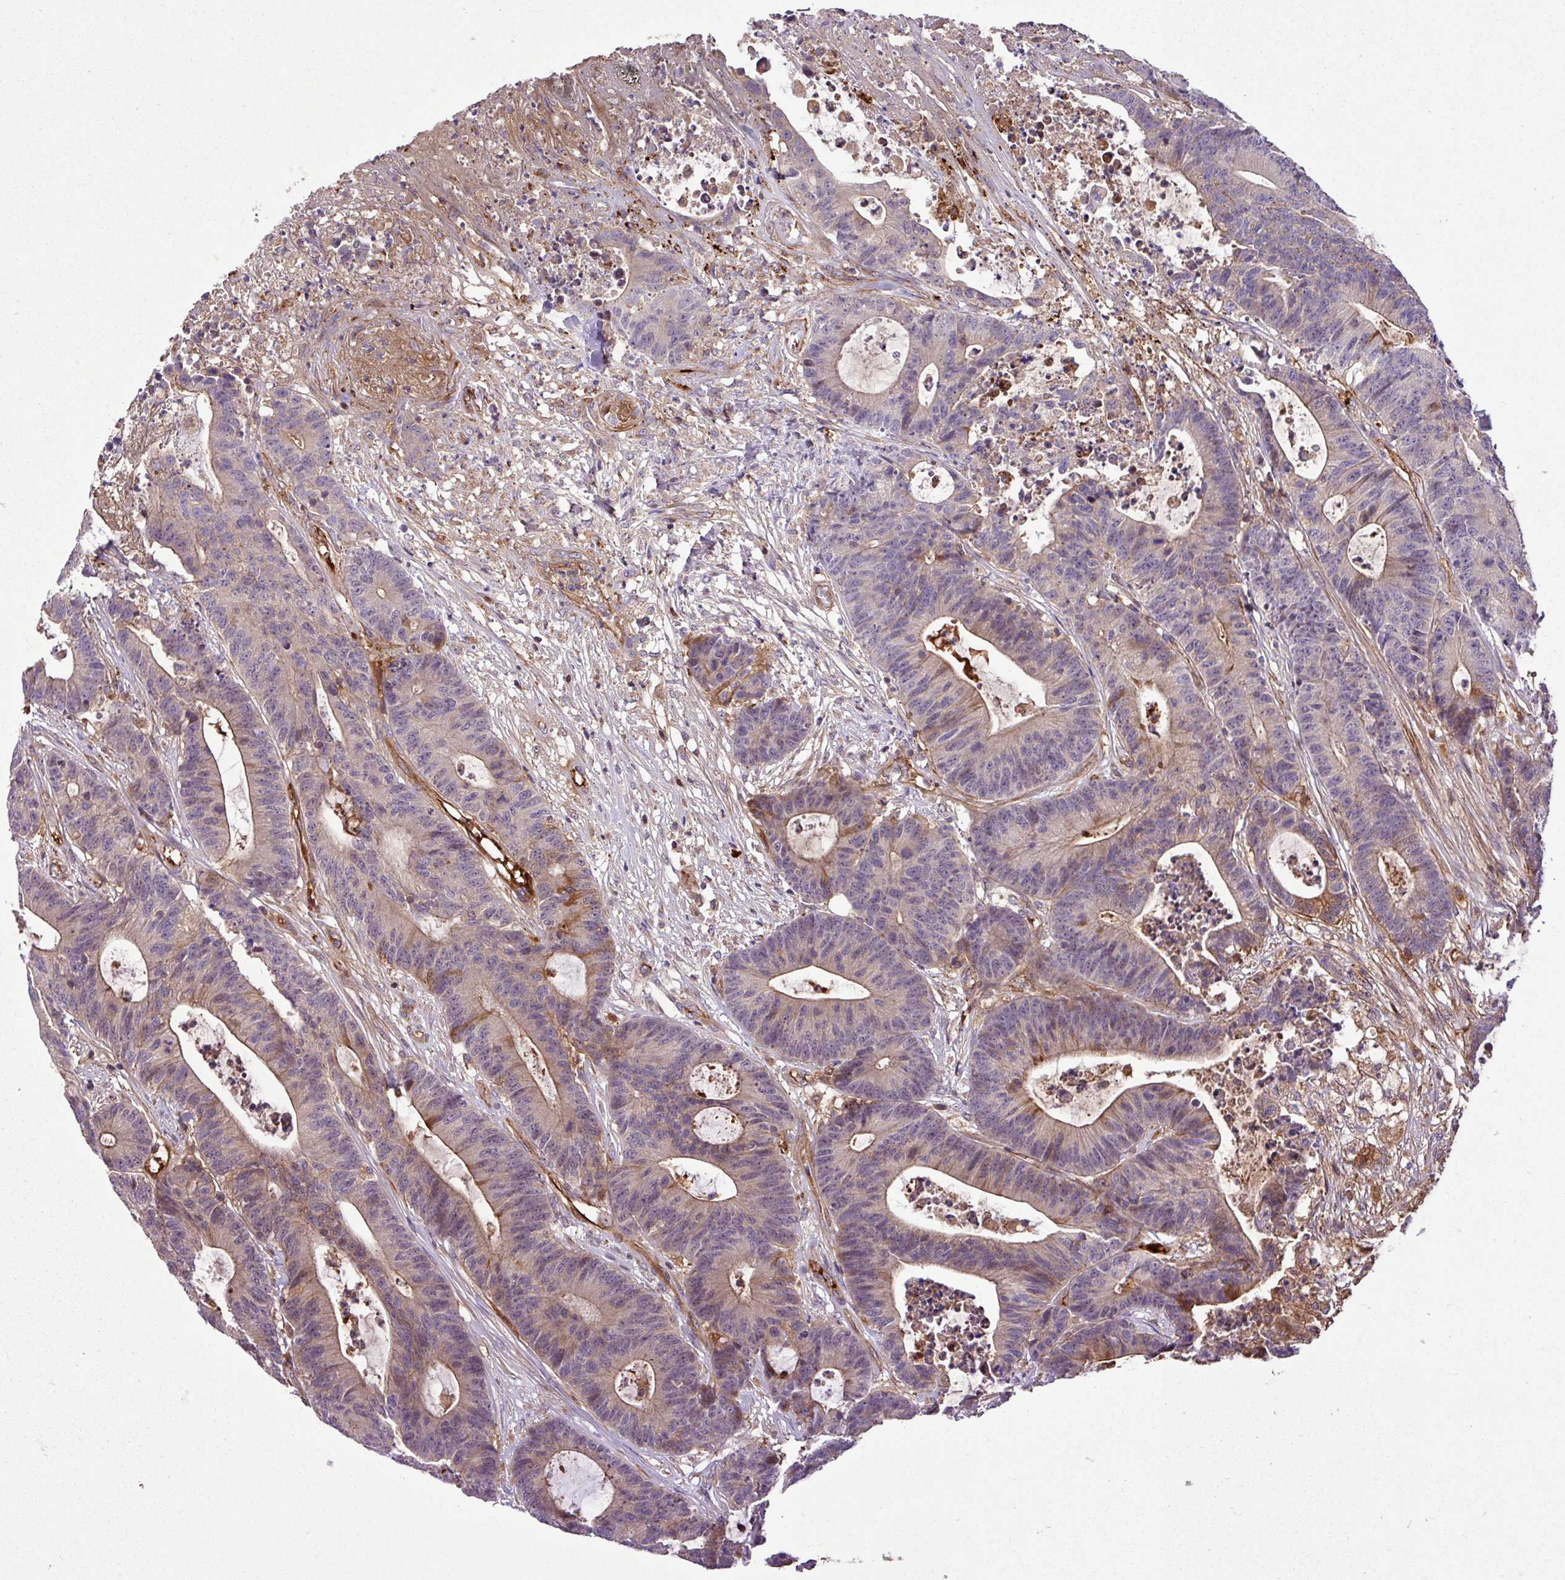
{"staining": {"intensity": "moderate", "quantity": "25%-75%", "location": "cytoplasmic/membranous"}, "tissue": "colorectal cancer", "cell_type": "Tumor cells", "image_type": "cancer", "snomed": [{"axis": "morphology", "description": "Adenocarcinoma, NOS"}, {"axis": "topography", "description": "Colon"}], "caption": "High-power microscopy captured an immunohistochemistry (IHC) histopathology image of colorectal cancer (adenocarcinoma), revealing moderate cytoplasmic/membranous staining in about 25%-75% of tumor cells. (brown staining indicates protein expression, while blue staining denotes nuclei).", "gene": "ZNF266", "patient": {"sex": "female", "age": 84}}